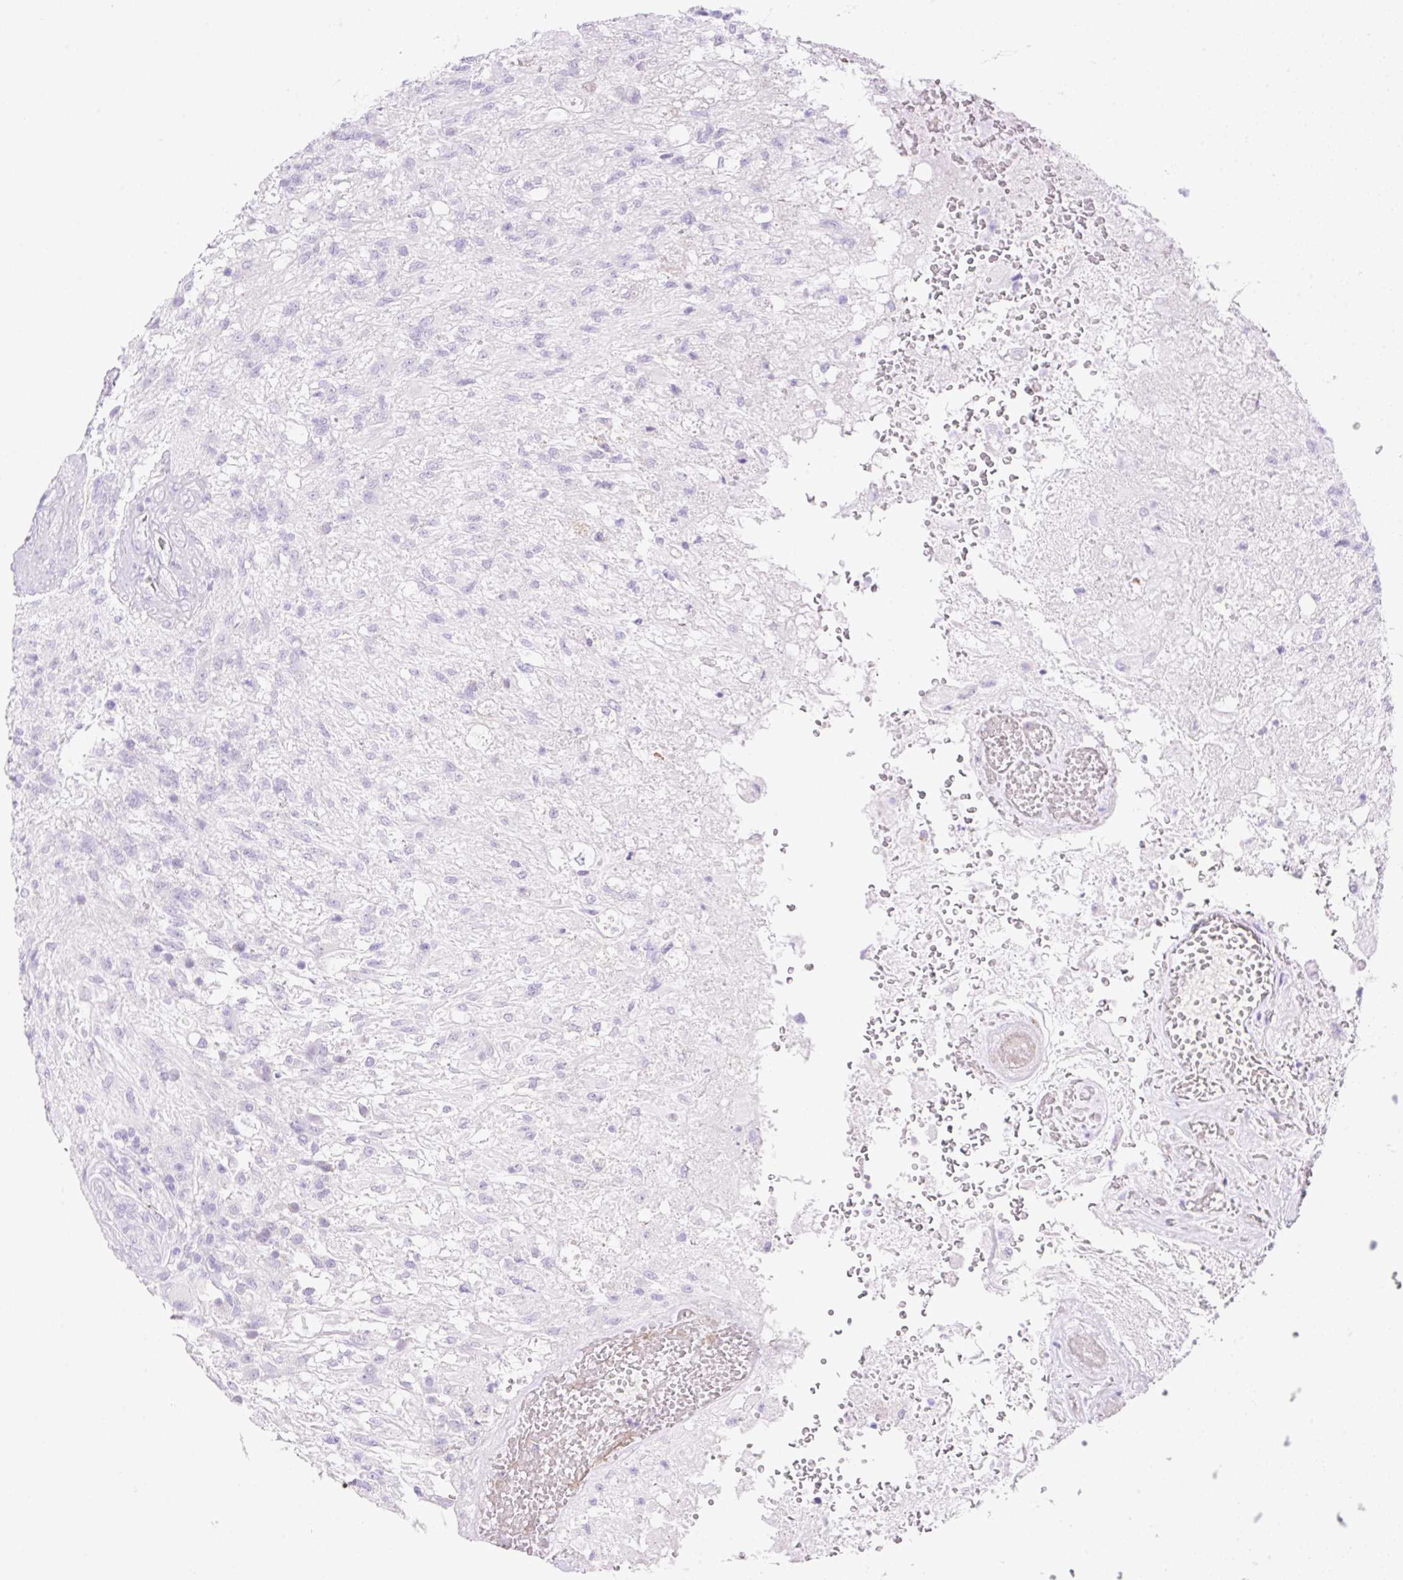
{"staining": {"intensity": "negative", "quantity": "none", "location": "none"}, "tissue": "glioma", "cell_type": "Tumor cells", "image_type": "cancer", "snomed": [{"axis": "morphology", "description": "Glioma, malignant, High grade"}, {"axis": "topography", "description": "Brain"}], "caption": "Immunohistochemistry (IHC) histopathology image of neoplastic tissue: human malignant glioma (high-grade) stained with DAB exhibits no significant protein staining in tumor cells.", "gene": "CDX1", "patient": {"sex": "male", "age": 56}}